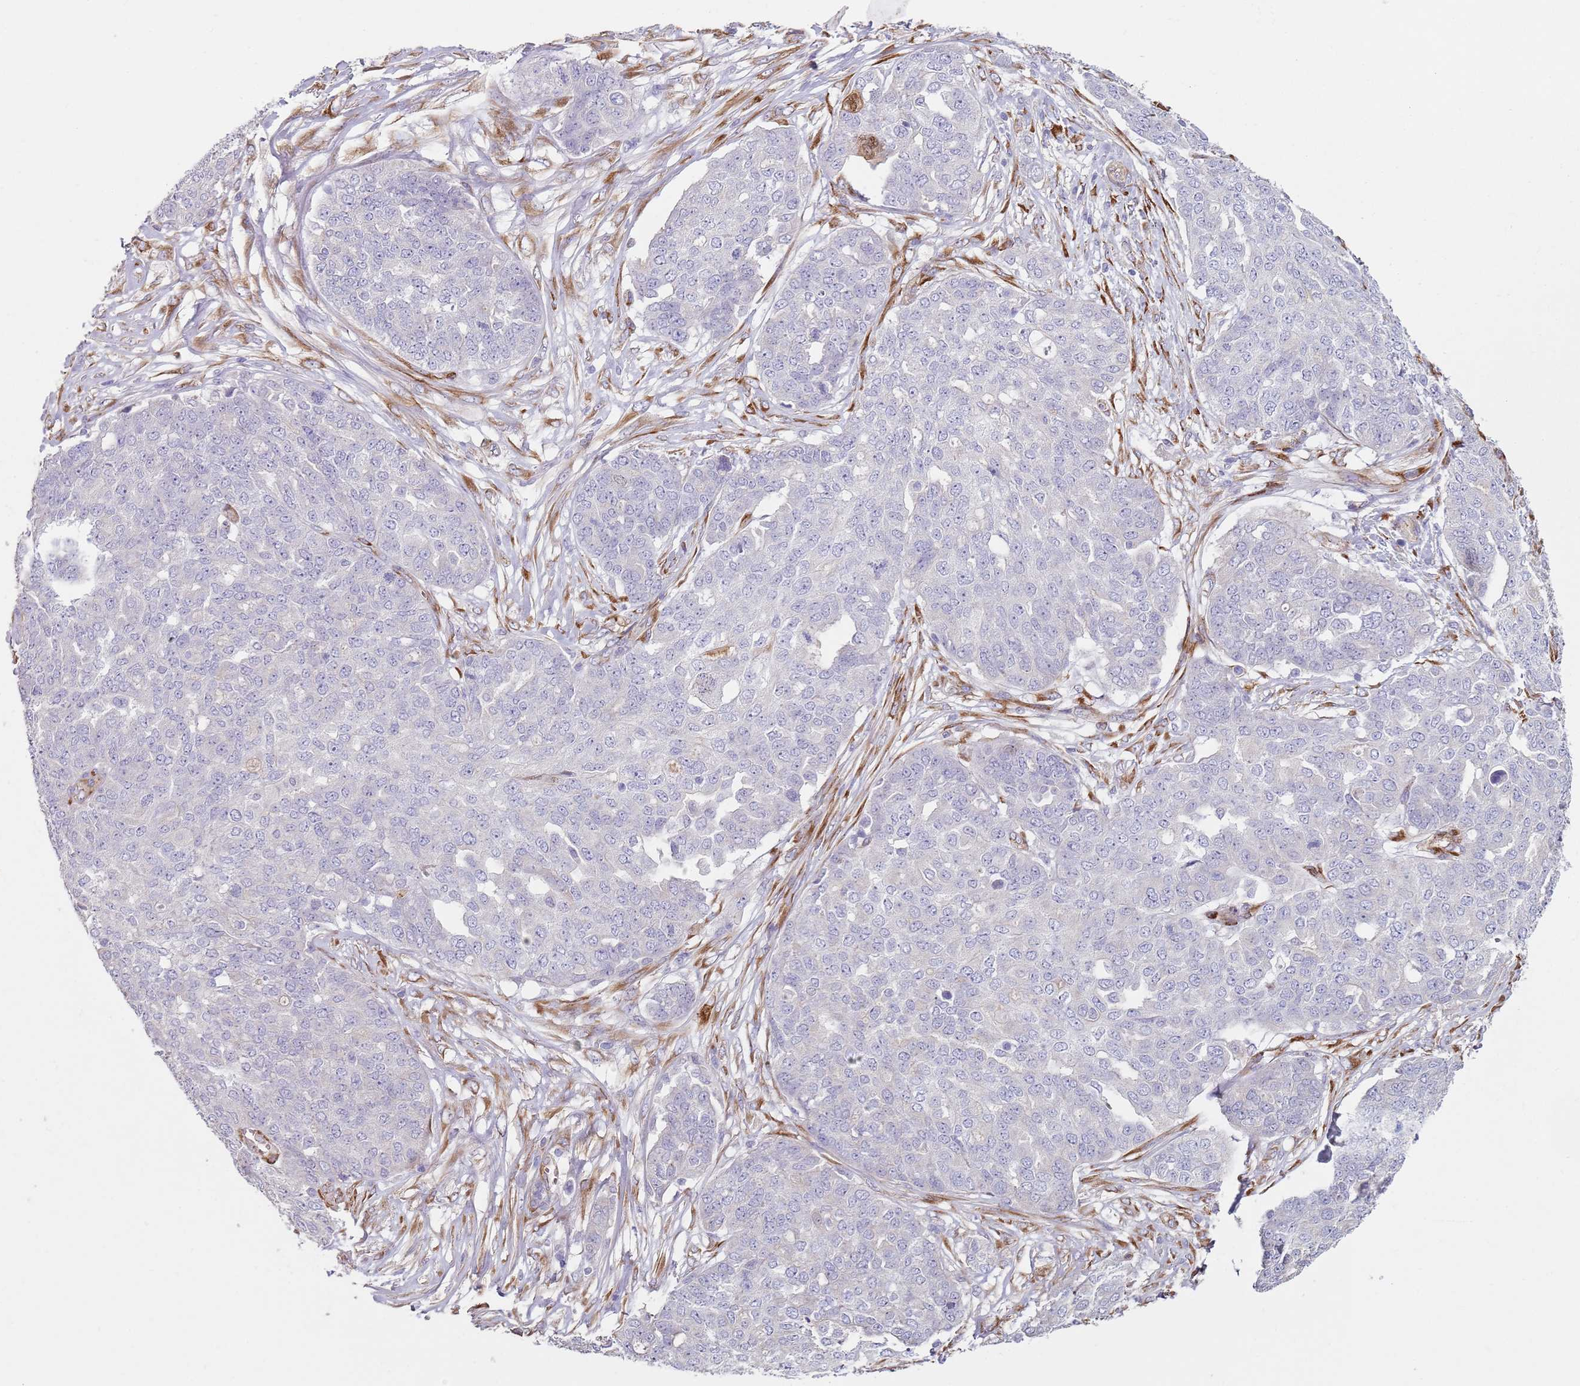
{"staining": {"intensity": "negative", "quantity": "none", "location": "none"}, "tissue": "ovarian cancer", "cell_type": "Tumor cells", "image_type": "cancer", "snomed": [{"axis": "morphology", "description": "Cystadenocarcinoma, serous, NOS"}, {"axis": "topography", "description": "Soft tissue"}, {"axis": "topography", "description": "Ovary"}], "caption": "The image exhibits no staining of tumor cells in serous cystadenocarcinoma (ovarian). (DAB IHC, high magnification).", "gene": "PHLPP2", "patient": {"sex": "female", "age": 57}}